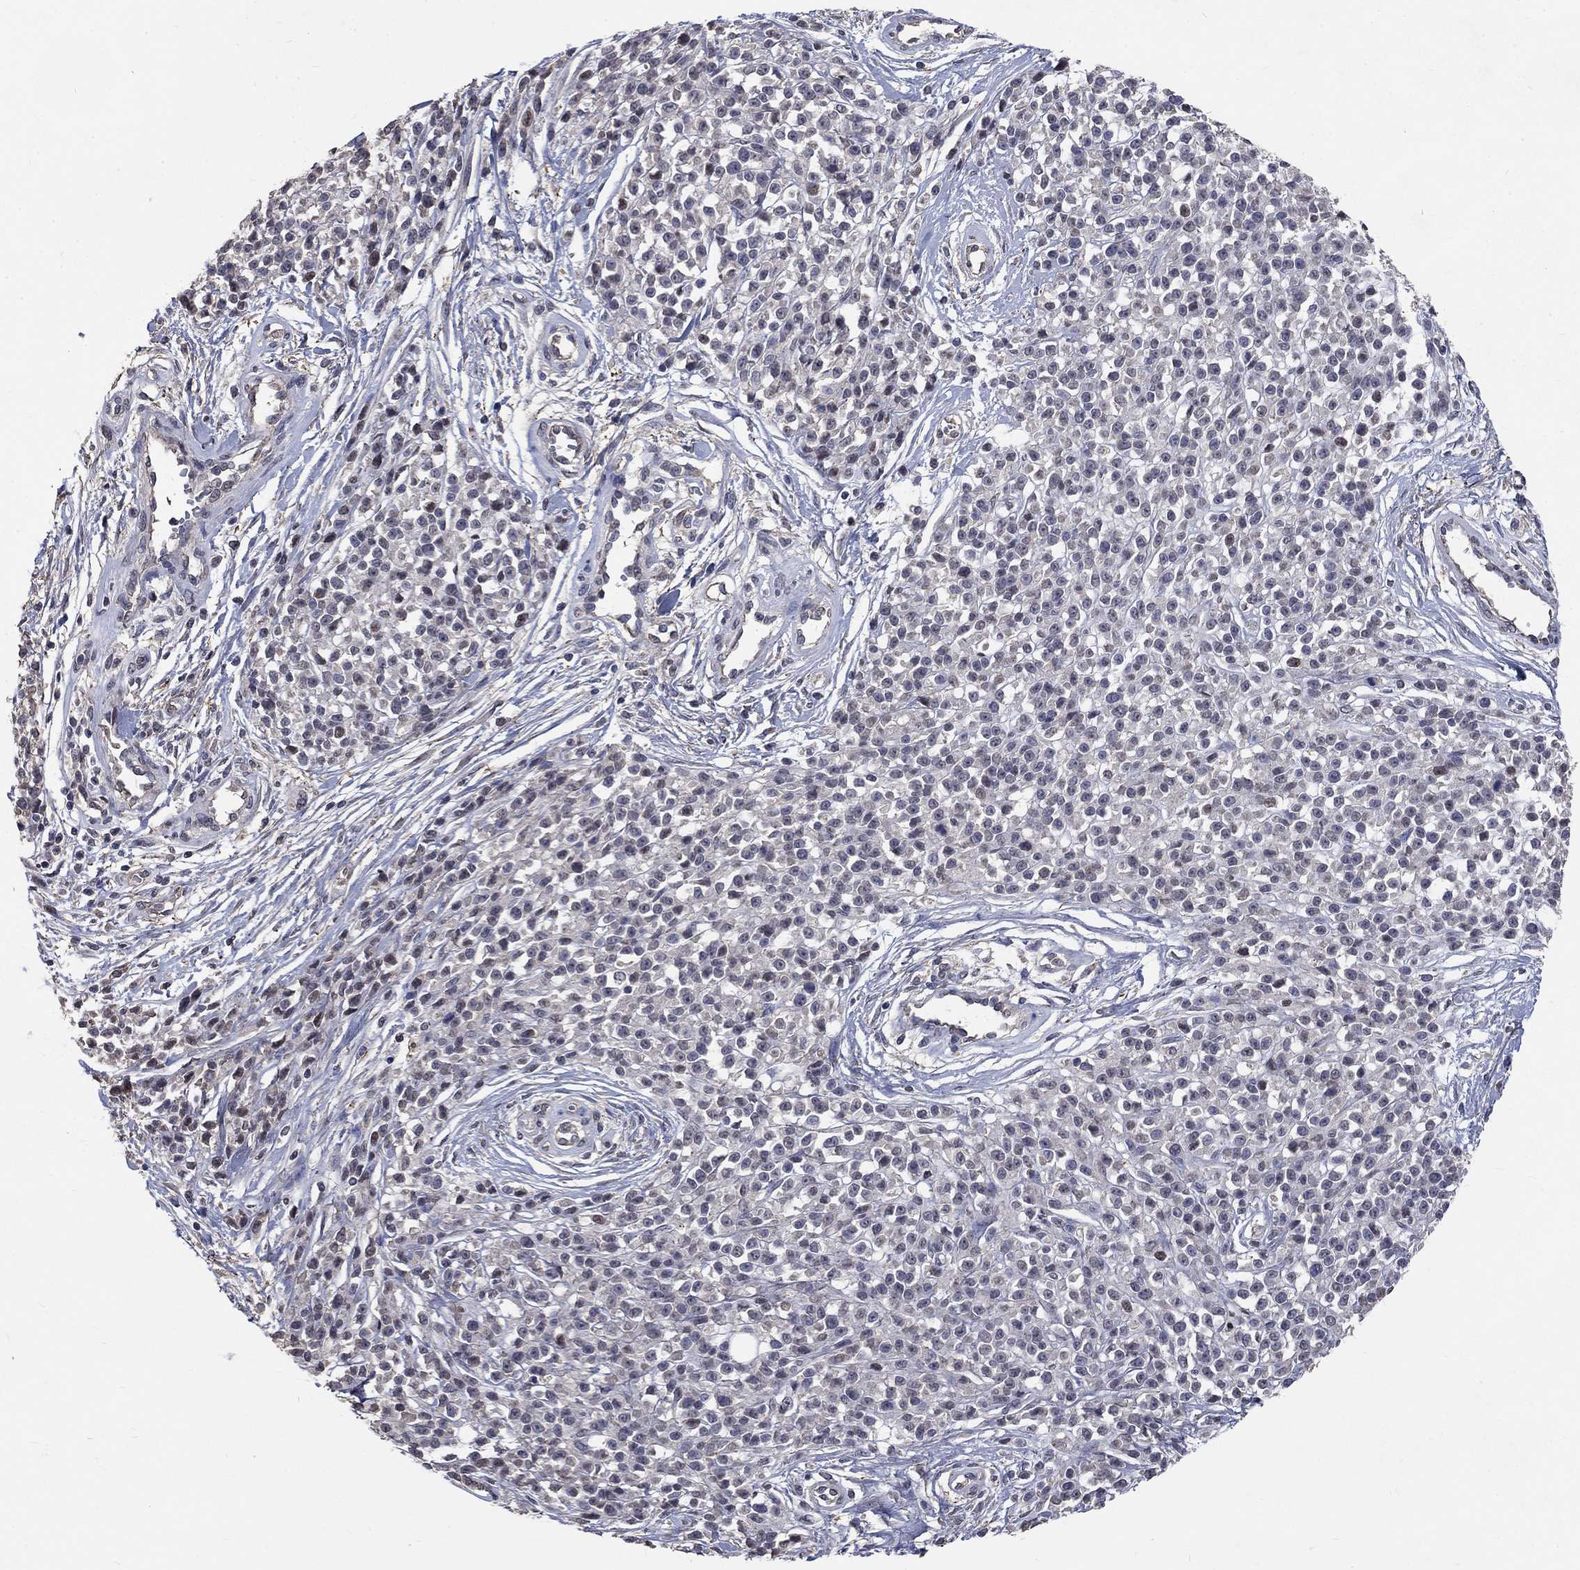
{"staining": {"intensity": "negative", "quantity": "none", "location": "none"}, "tissue": "melanoma", "cell_type": "Tumor cells", "image_type": "cancer", "snomed": [{"axis": "morphology", "description": "Malignant melanoma, NOS"}, {"axis": "topography", "description": "Skin"}, {"axis": "topography", "description": "Skin of trunk"}], "caption": "IHC histopathology image of neoplastic tissue: melanoma stained with DAB (3,3'-diaminobenzidine) demonstrates no significant protein staining in tumor cells. The staining was performed using DAB (3,3'-diaminobenzidine) to visualize the protein expression in brown, while the nuclei were stained in blue with hematoxylin (Magnification: 20x).", "gene": "CHST5", "patient": {"sex": "male", "age": 74}}